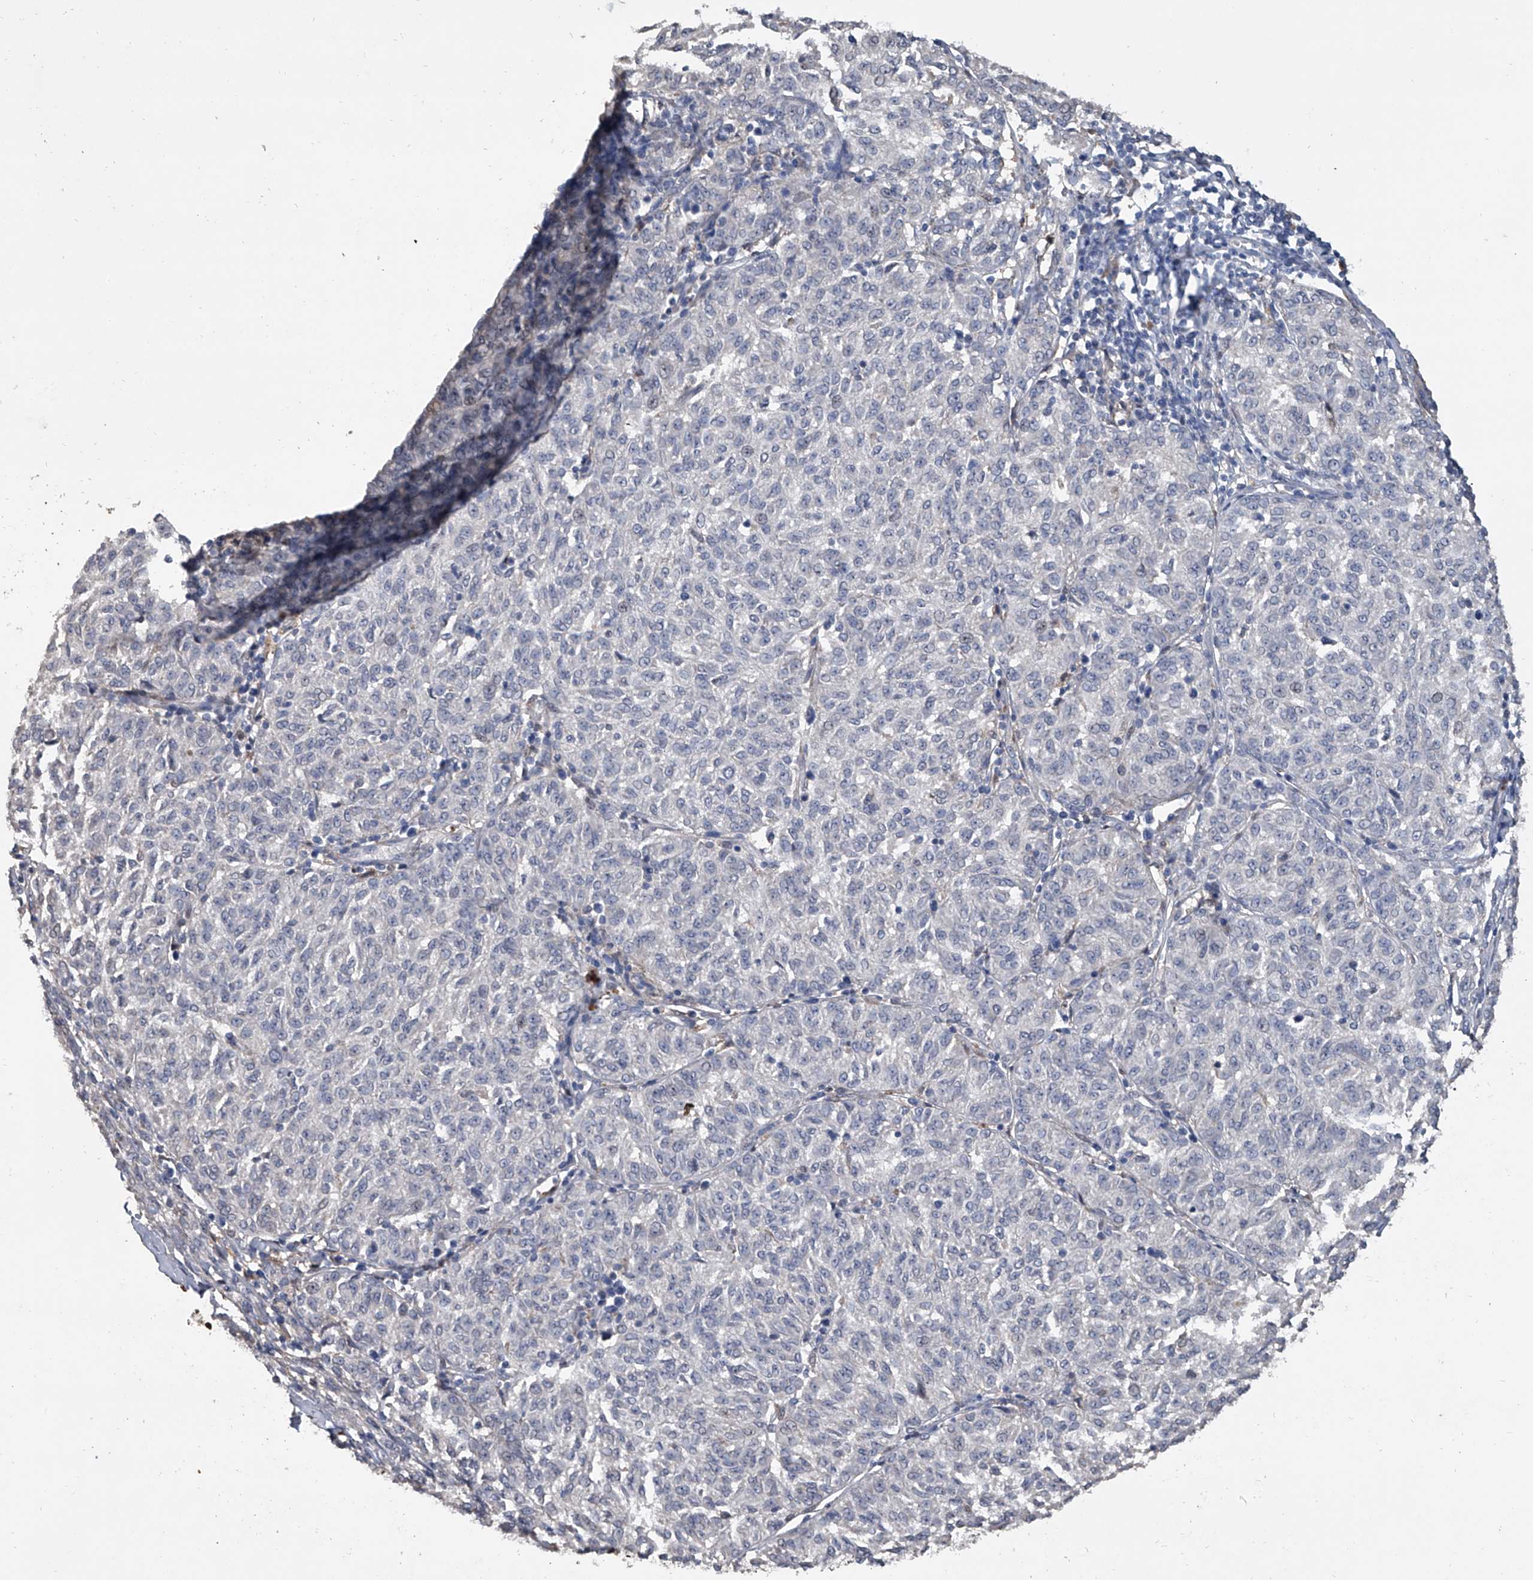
{"staining": {"intensity": "negative", "quantity": "none", "location": "none"}, "tissue": "melanoma", "cell_type": "Tumor cells", "image_type": "cancer", "snomed": [{"axis": "morphology", "description": "Malignant melanoma, NOS"}, {"axis": "topography", "description": "Skin"}], "caption": "The histopathology image demonstrates no significant positivity in tumor cells of malignant melanoma.", "gene": "DOCK9", "patient": {"sex": "female", "age": 72}}